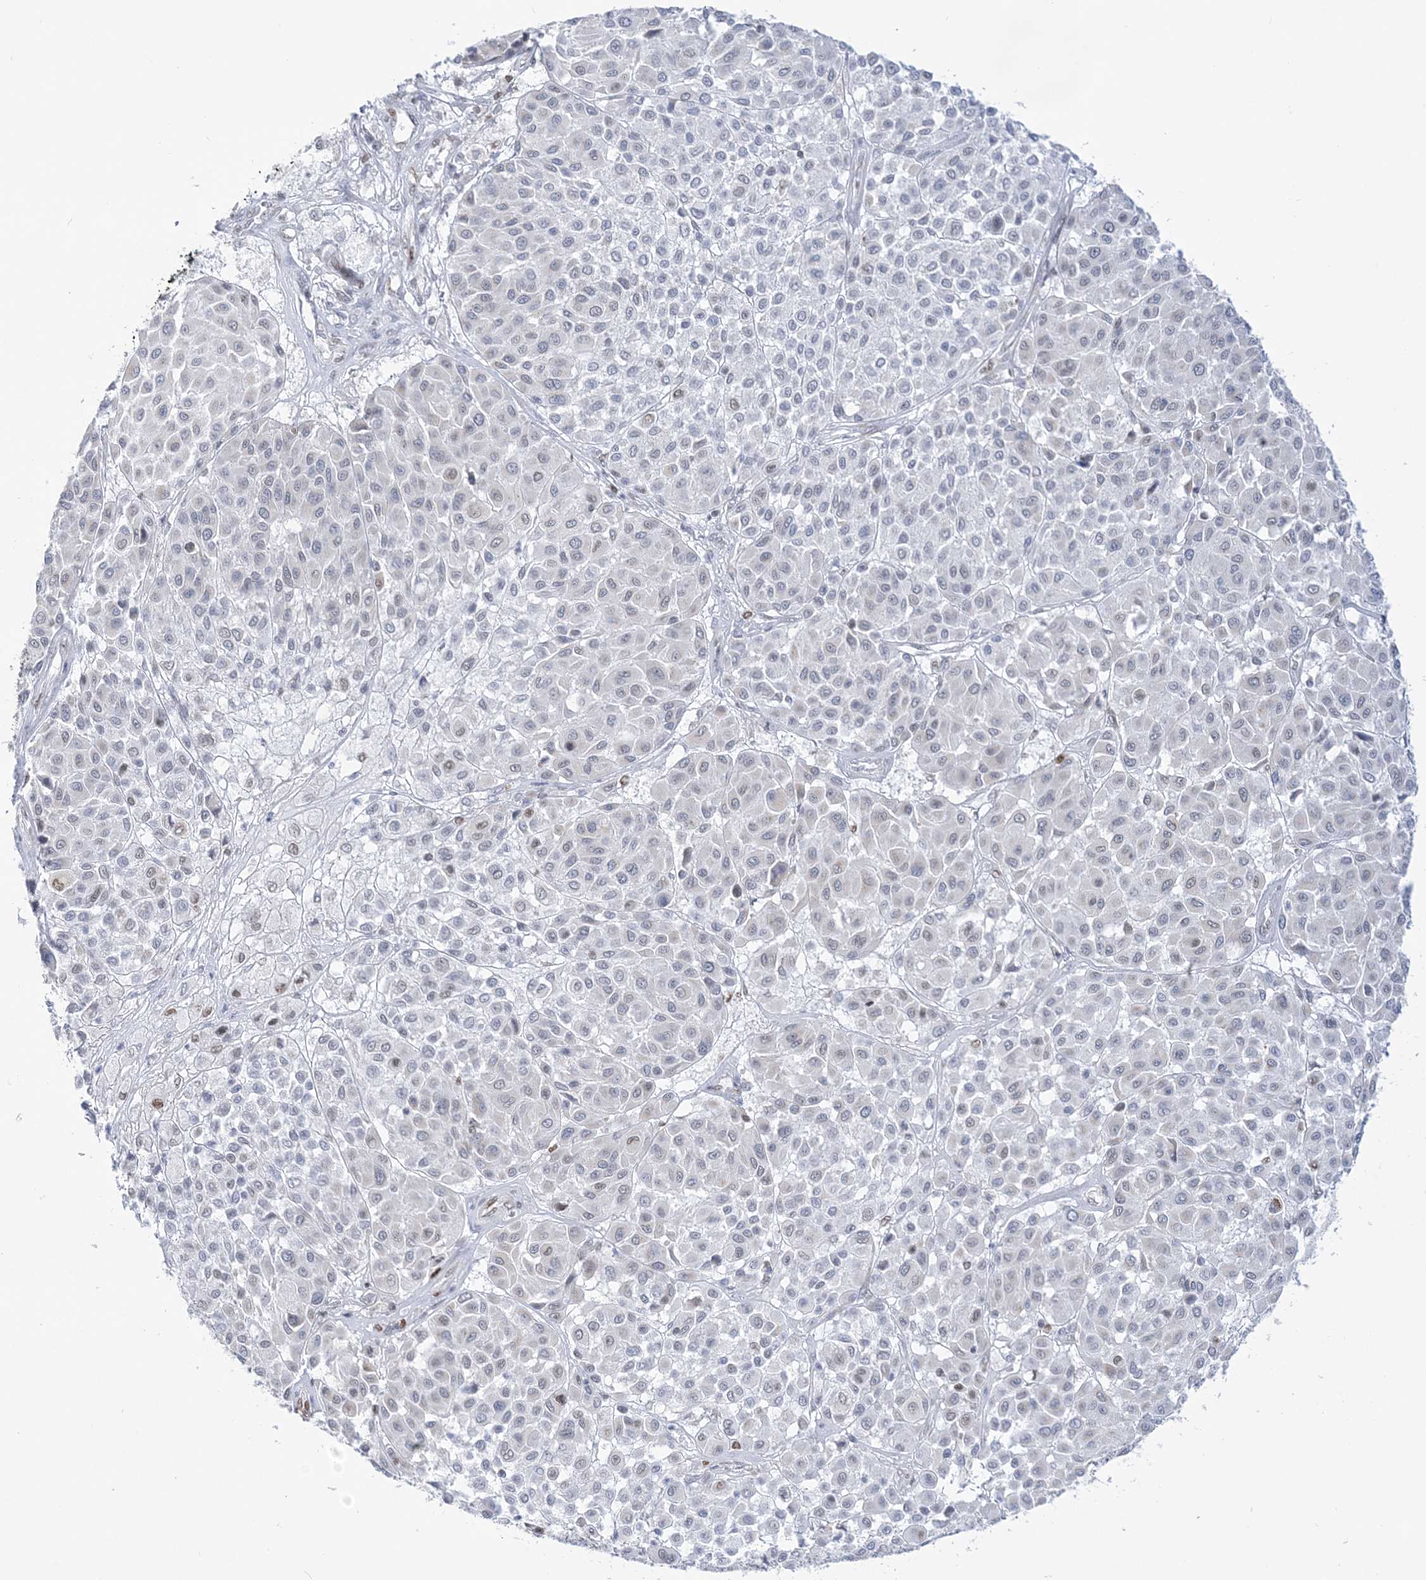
{"staining": {"intensity": "negative", "quantity": "none", "location": "none"}, "tissue": "melanoma", "cell_type": "Tumor cells", "image_type": "cancer", "snomed": [{"axis": "morphology", "description": "Malignant melanoma, Metastatic site"}, {"axis": "topography", "description": "Soft tissue"}], "caption": "A histopathology image of malignant melanoma (metastatic site) stained for a protein shows no brown staining in tumor cells.", "gene": "DDX21", "patient": {"sex": "male", "age": 41}}